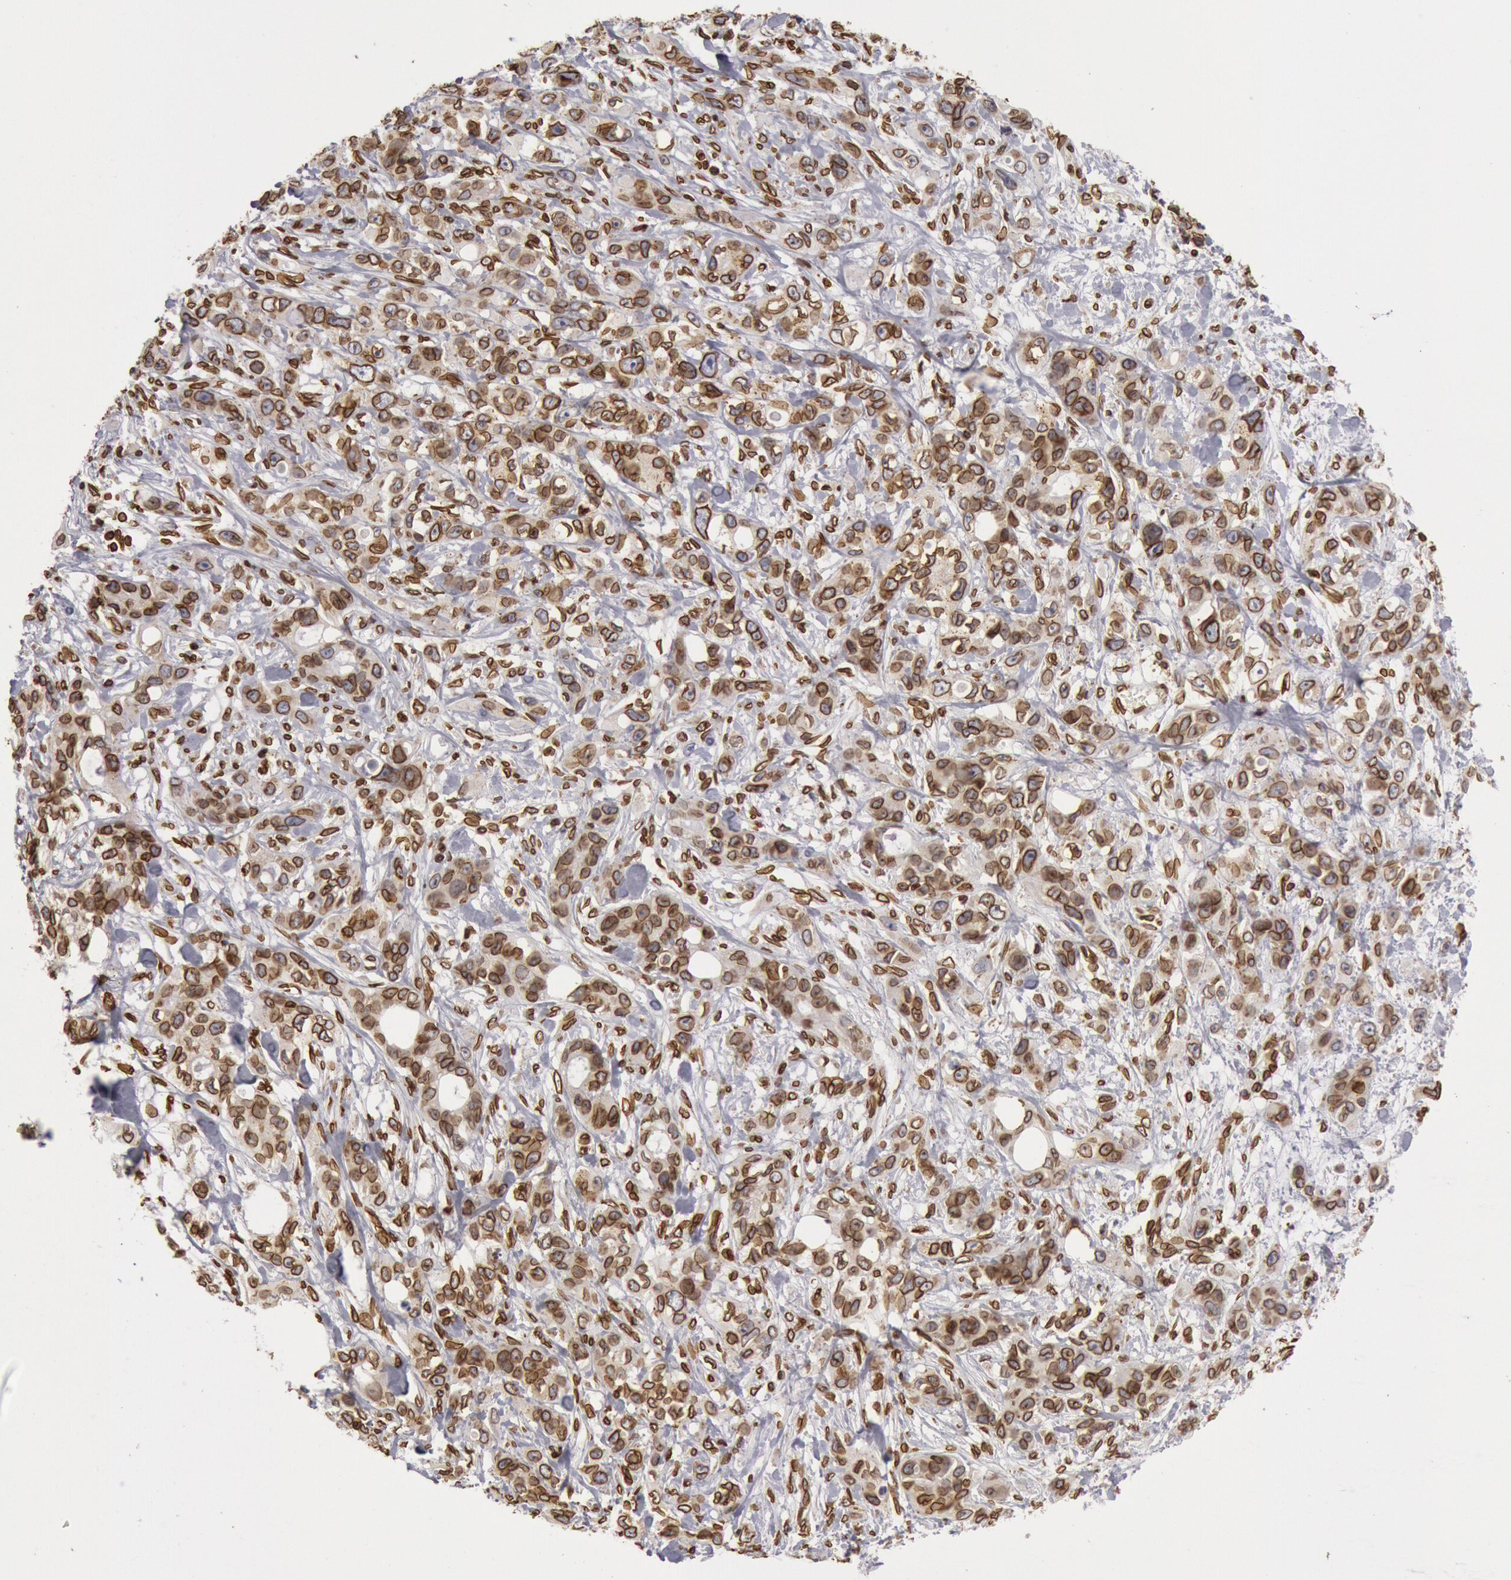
{"staining": {"intensity": "strong", "quantity": ">75%", "location": "cytoplasmic/membranous,nuclear"}, "tissue": "stomach cancer", "cell_type": "Tumor cells", "image_type": "cancer", "snomed": [{"axis": "morphology", "description": "Adenocarcinoma, NOS"}, {"axis": "topography", "description": "Stomach, upper"}], "caption": "Immunohistochemistry photomicrograph of neoplastic tissue: stomach adenocarcinoma stained using immunohistochemistry shows high levels of strong protein expression localized specifically in the cytoplasmic/membranous and nuclear of tumor cells, appearing as a cytoplasmic/membranous and nuclear brown color.", "gene": "SUN2", "patient": {"sex": "male", "age": 47}}